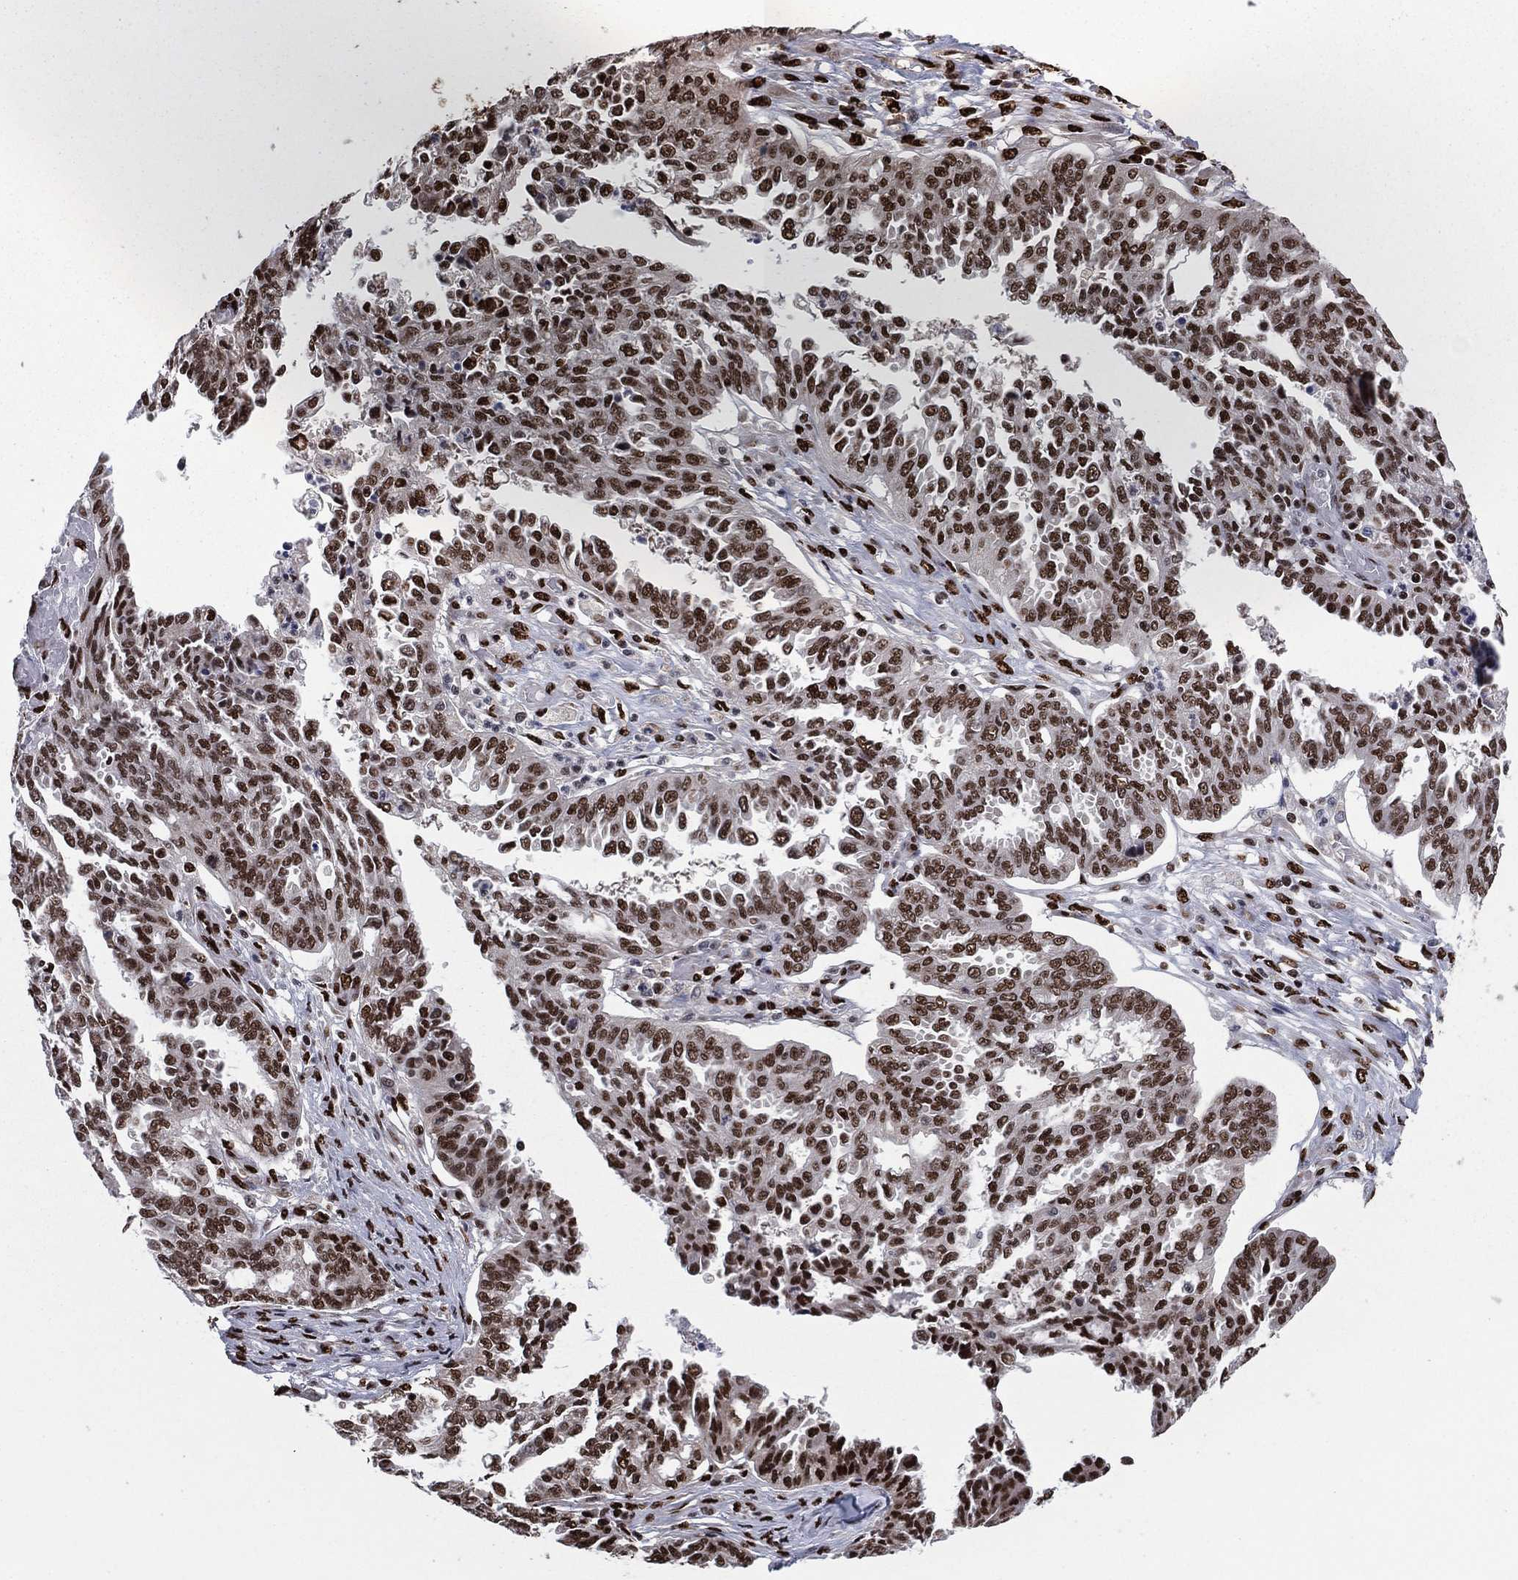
{"staining": {"intensity": "strong", "quantity": ">75%", "location": "nuclear"}, "tissue": "ovarian cancer", "cell_type": "Tumor cells", "image_type": "cancer", "snomed": [{"axis": "morphology", "description": "Cystadenocarcinoma, serous, NOS"}, {"axis": "topography", "description": "Ovary"}], "caption": "Immunohistochemistry of ovarian cancer displays high levels of strong nuclear expression in approximately >75% of tumor cells. (DAB = brown stain, brightfield microscopy at high magnification).", "gene": "TP53BP1", "patient": {"sex": "female", "age": 67}}